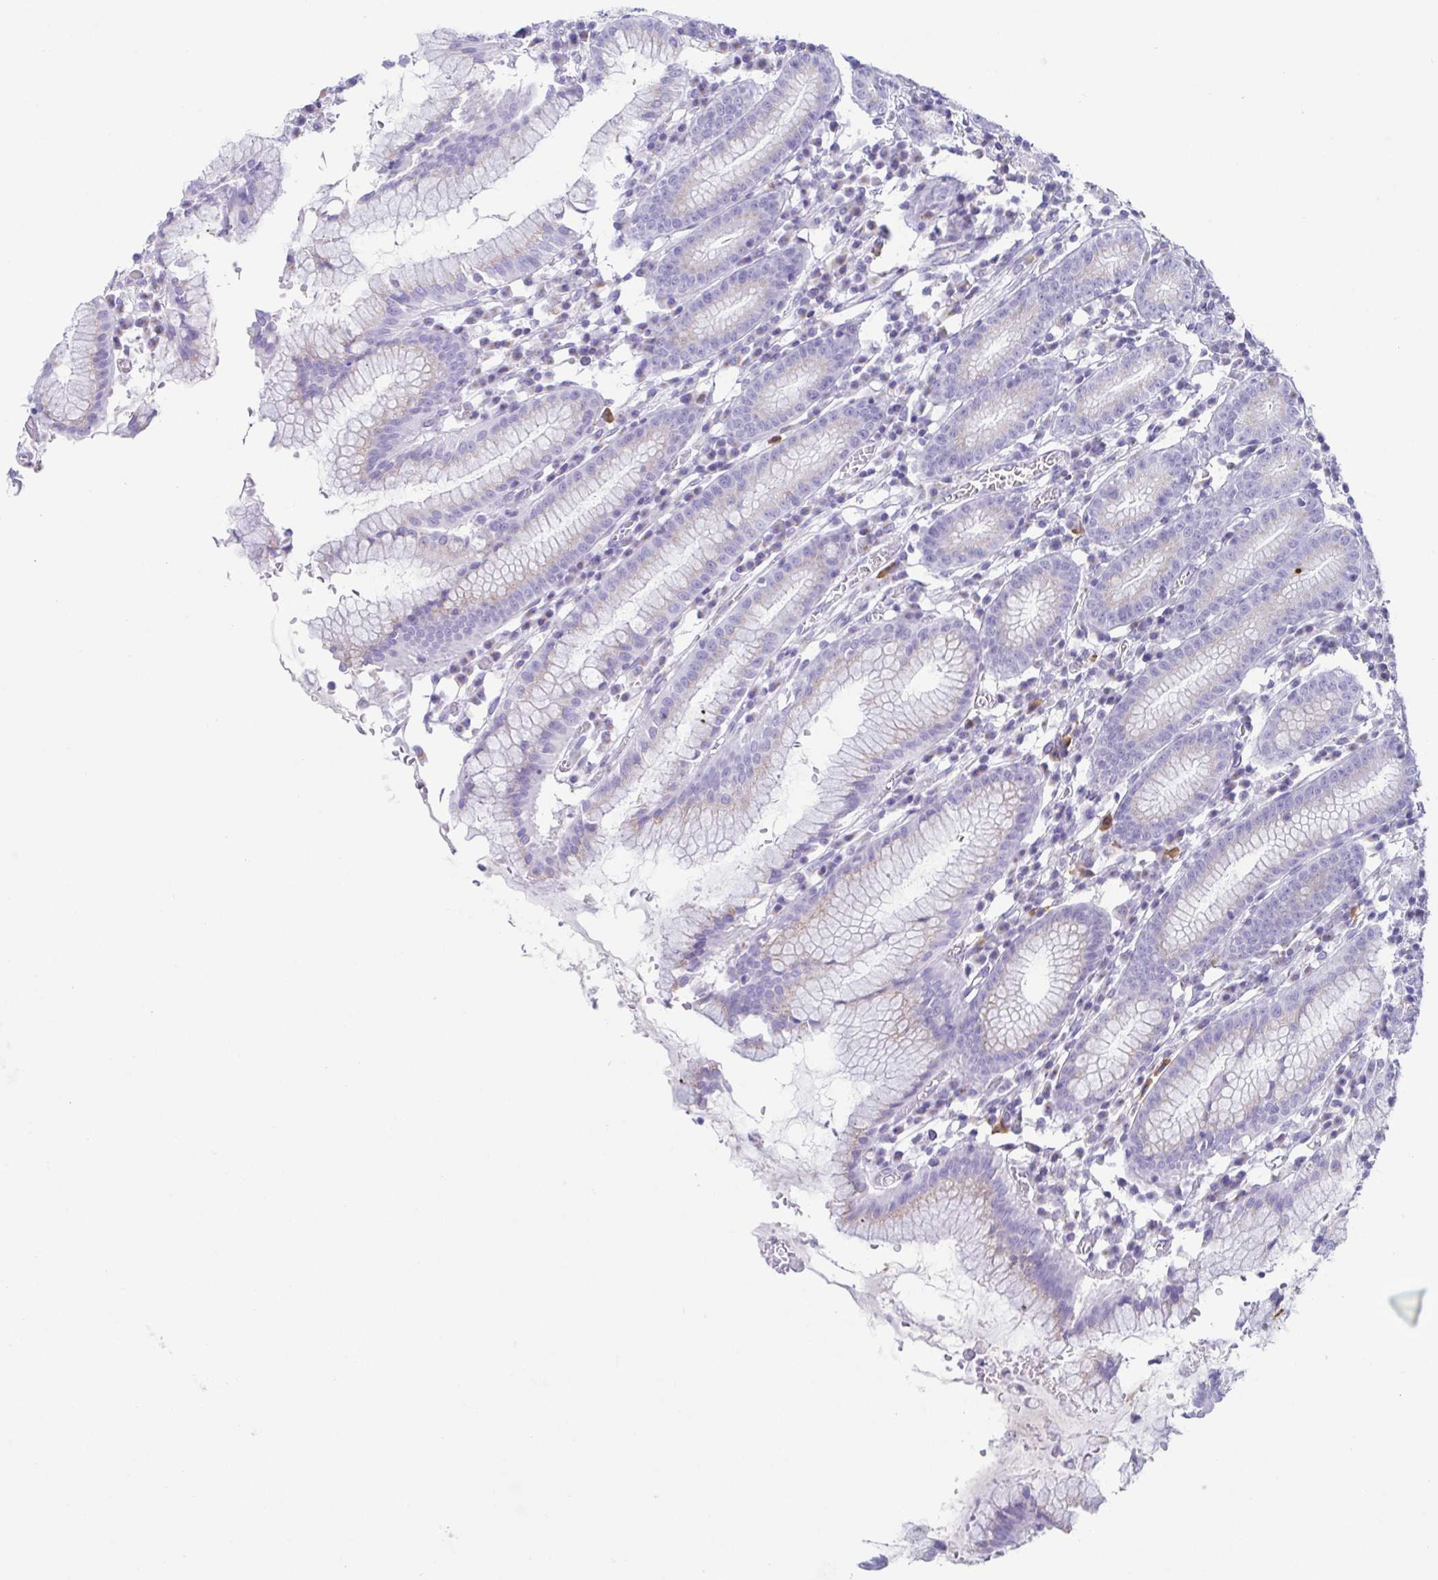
{"staining": {"intensity": "weak", "quantity": "25%-75%", "location": "cytoplasmic/membranous"}, "tissue": "stomach", "cell_type": "Glandular cells", "image_type": "normal", "snomed": [{"axis": "morphology", "description": "Normal tissue, NOS"}, {"axis": "topography", "description": "Stomach"}], "caption": "Stomach stained for a protein (brown) exhibits weak cytoplasmic/membranous positive staining in approximately 25%-75% of glandular cells.", "gene": "AZU1", "patient": {"sex": "male", "age": 55}}